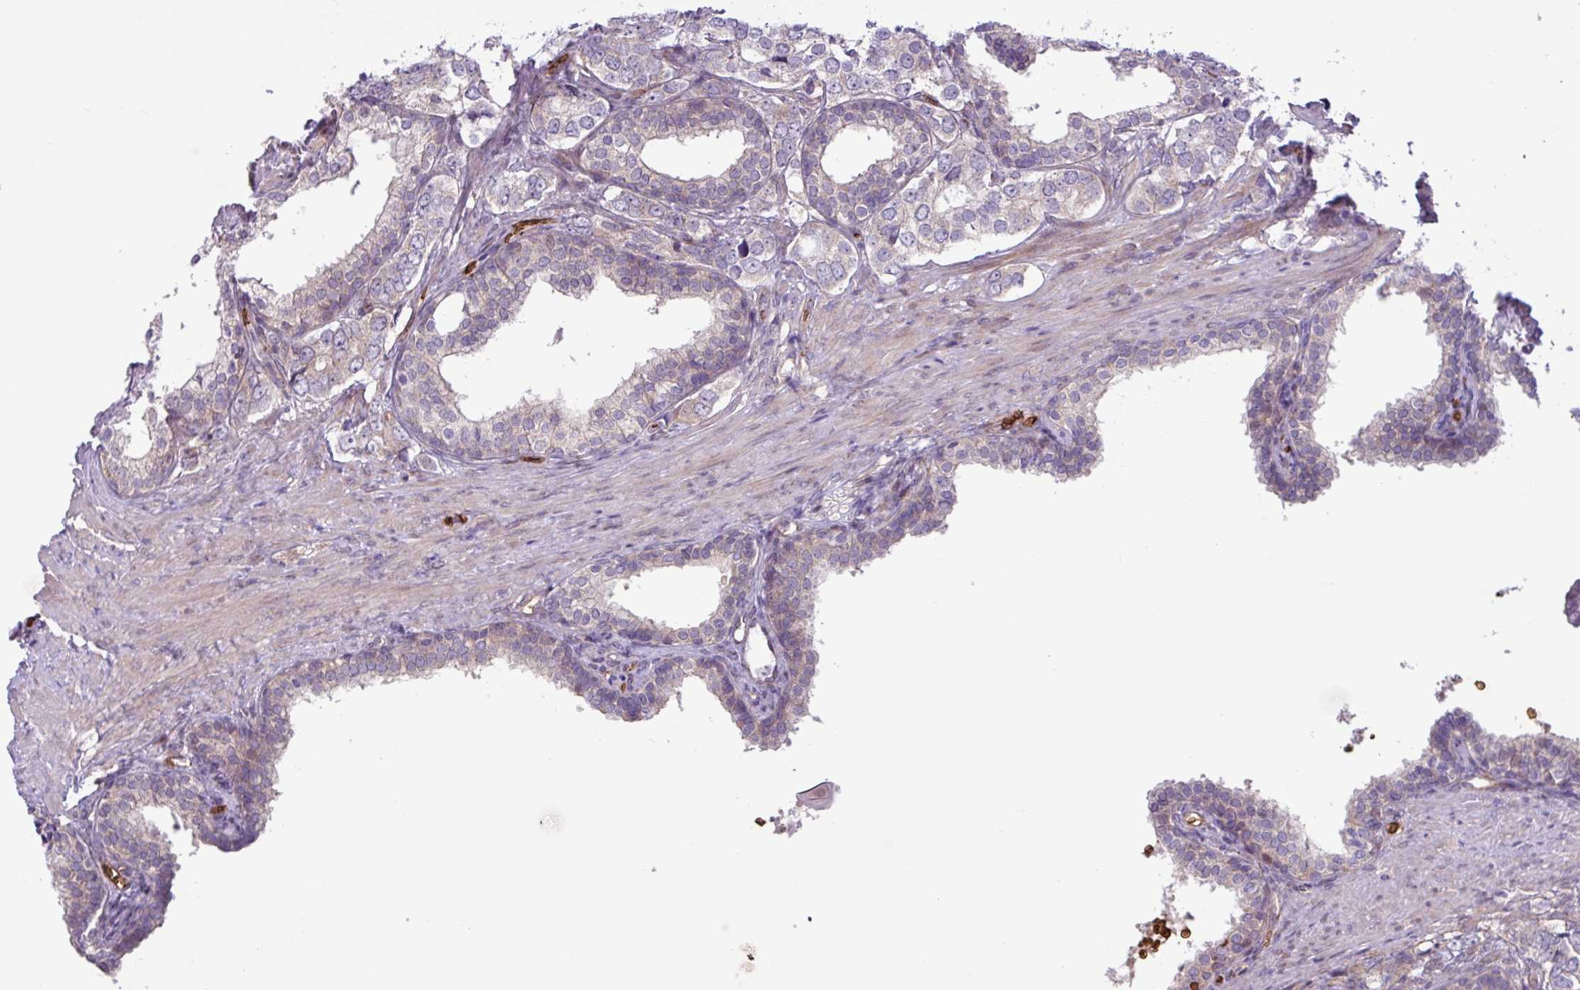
{"staining": {"intensity": "negative", "quantity": "none", "location": "none"}, "tissue": "prostate cancer", "cell_type": "Tumor cells", "image_type": "cancer", "snomed": [{"axis": "morphology", "description": "Adenocarcinoma, High grade"}, {"axis": "topography", "description": "Prostate"}], "caption": "Immunohistochemical staining of human prostate cancer exhibits no significant staining in tumor cells.", "gene": "RAD21L1", "patient": {"sex": "male", "age": 66}}